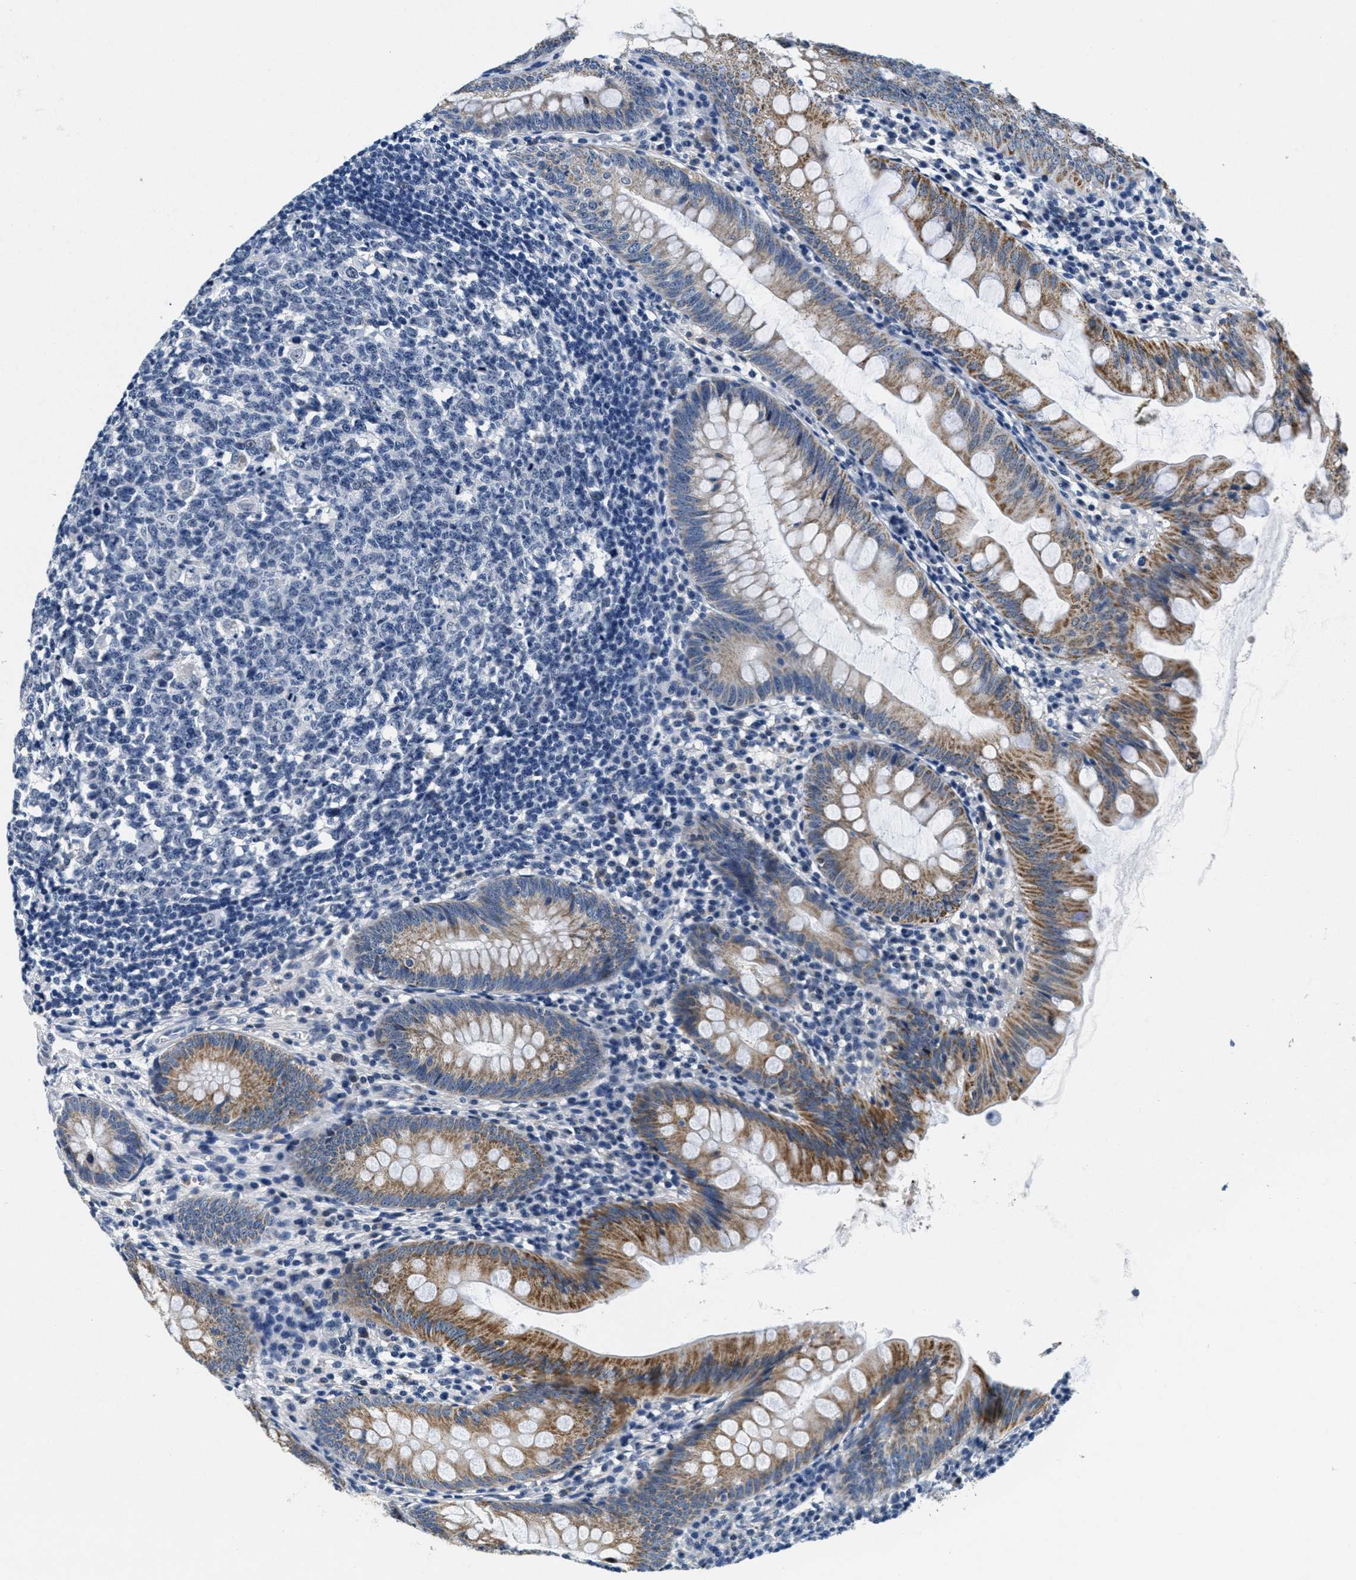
{"staining": {"intensity": "moderate", "quantity": ">75%", "location": "cytoplasmic/membranous"}, "tissue": "appendix", "cell_type": "Glandular cells", "image_type": "normal", "snomed": [{"axis": "morphology", "description": "Normal tissue, NOS"}, {"axis": "topography", "description": "Appendix"}], "caption": "Protein analysis of normal appendix exhibits moderate cytoplasmic/membranous staining in about >75% of glandular cells. (DAB (3,3'-diaminobenzidine) = brown stain, brightfield microscopy at high magnification).", "gene": "HS3ST2", "patient": {"sex": "male", "age": 56}}